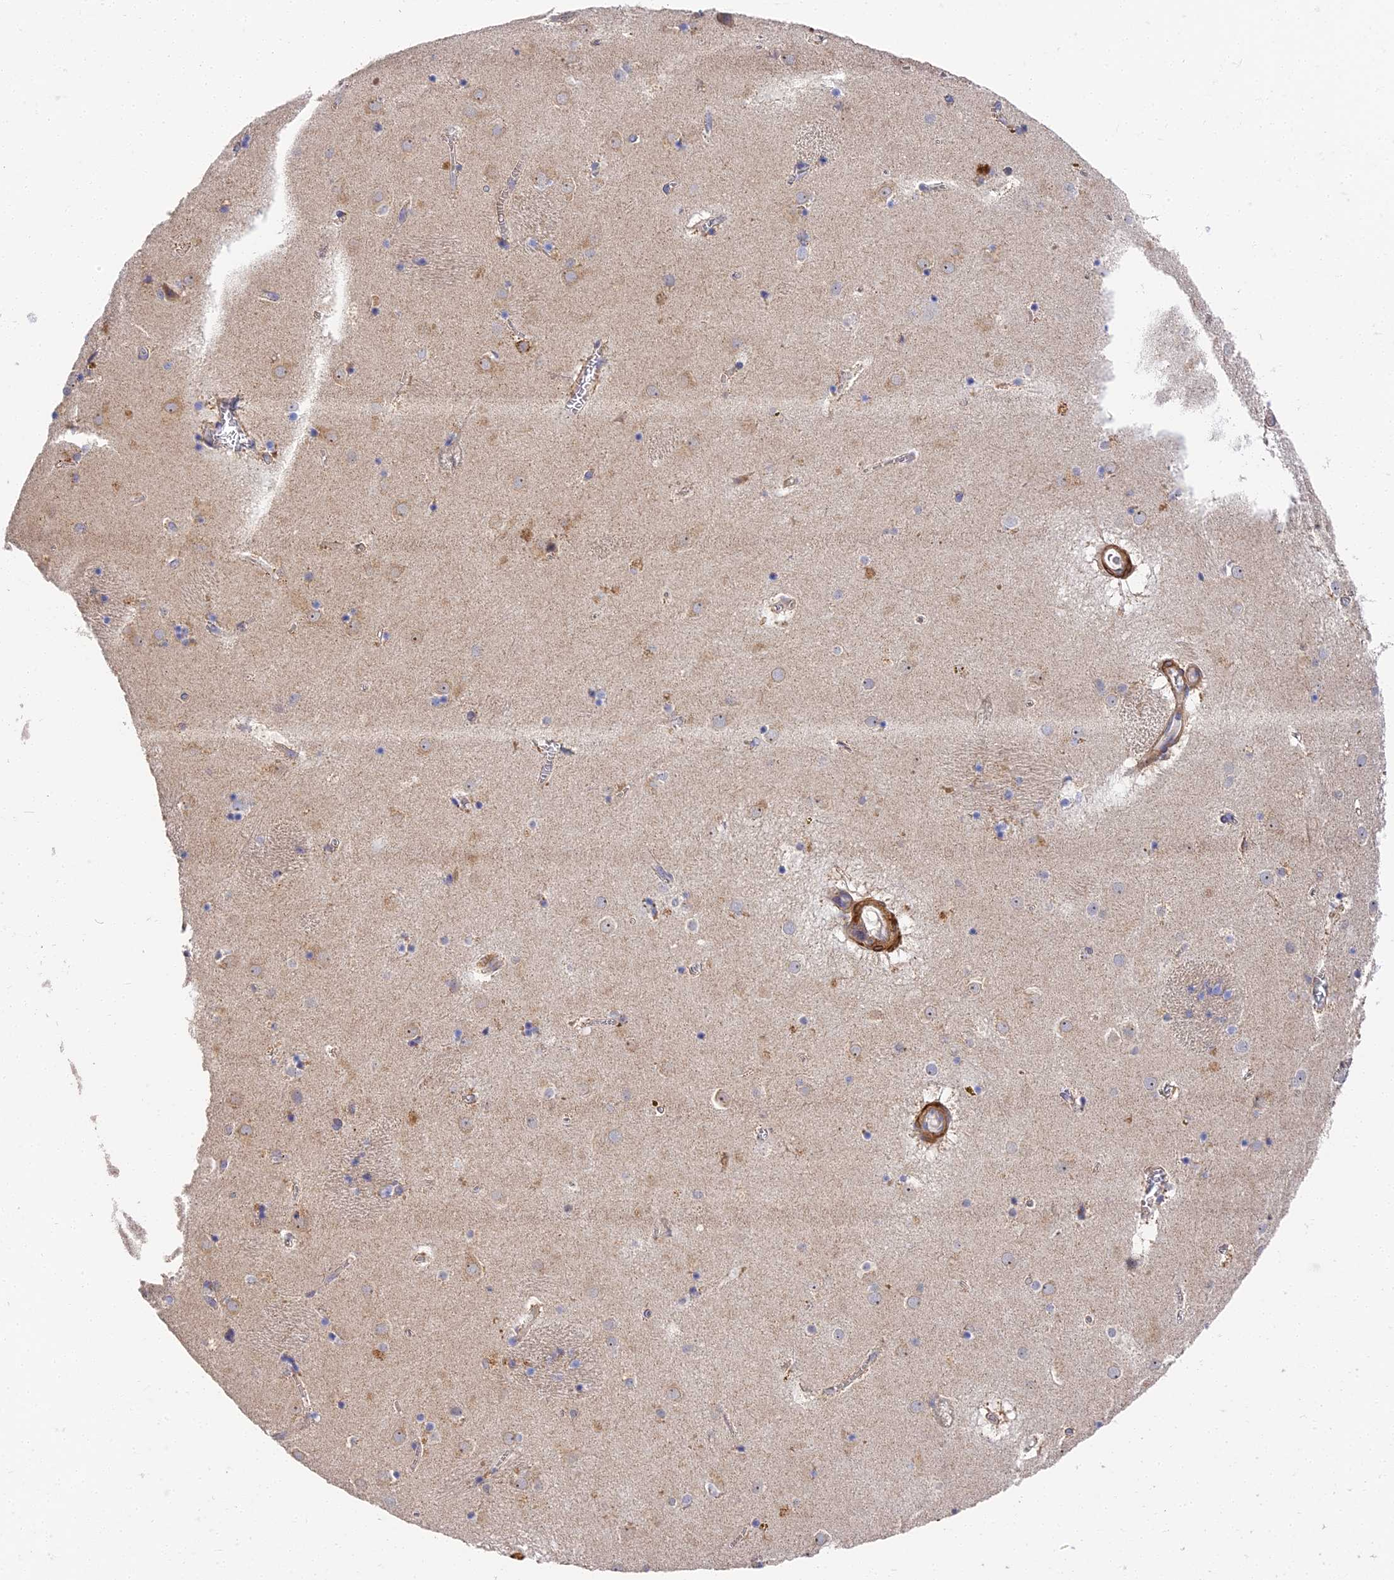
{"staining": {"intensity": "negative", "quantity": "none", "location": "none"}, "tissue": "caudate", "cell_type": "Glial cells", "image_type": "normal", "snomed": [{"axis": "morphology", "description": "Normal tissue, NOS"}, {"axis": "topography", "description": "Lateral ventricle wall"}], "caption": "This is a image of immunohistochemistry (IHC) staining of normal caudate, which shows no positivity in glial cells.", "gene": "CCDC113", "patient": {"sex": "male", "age": 70}}